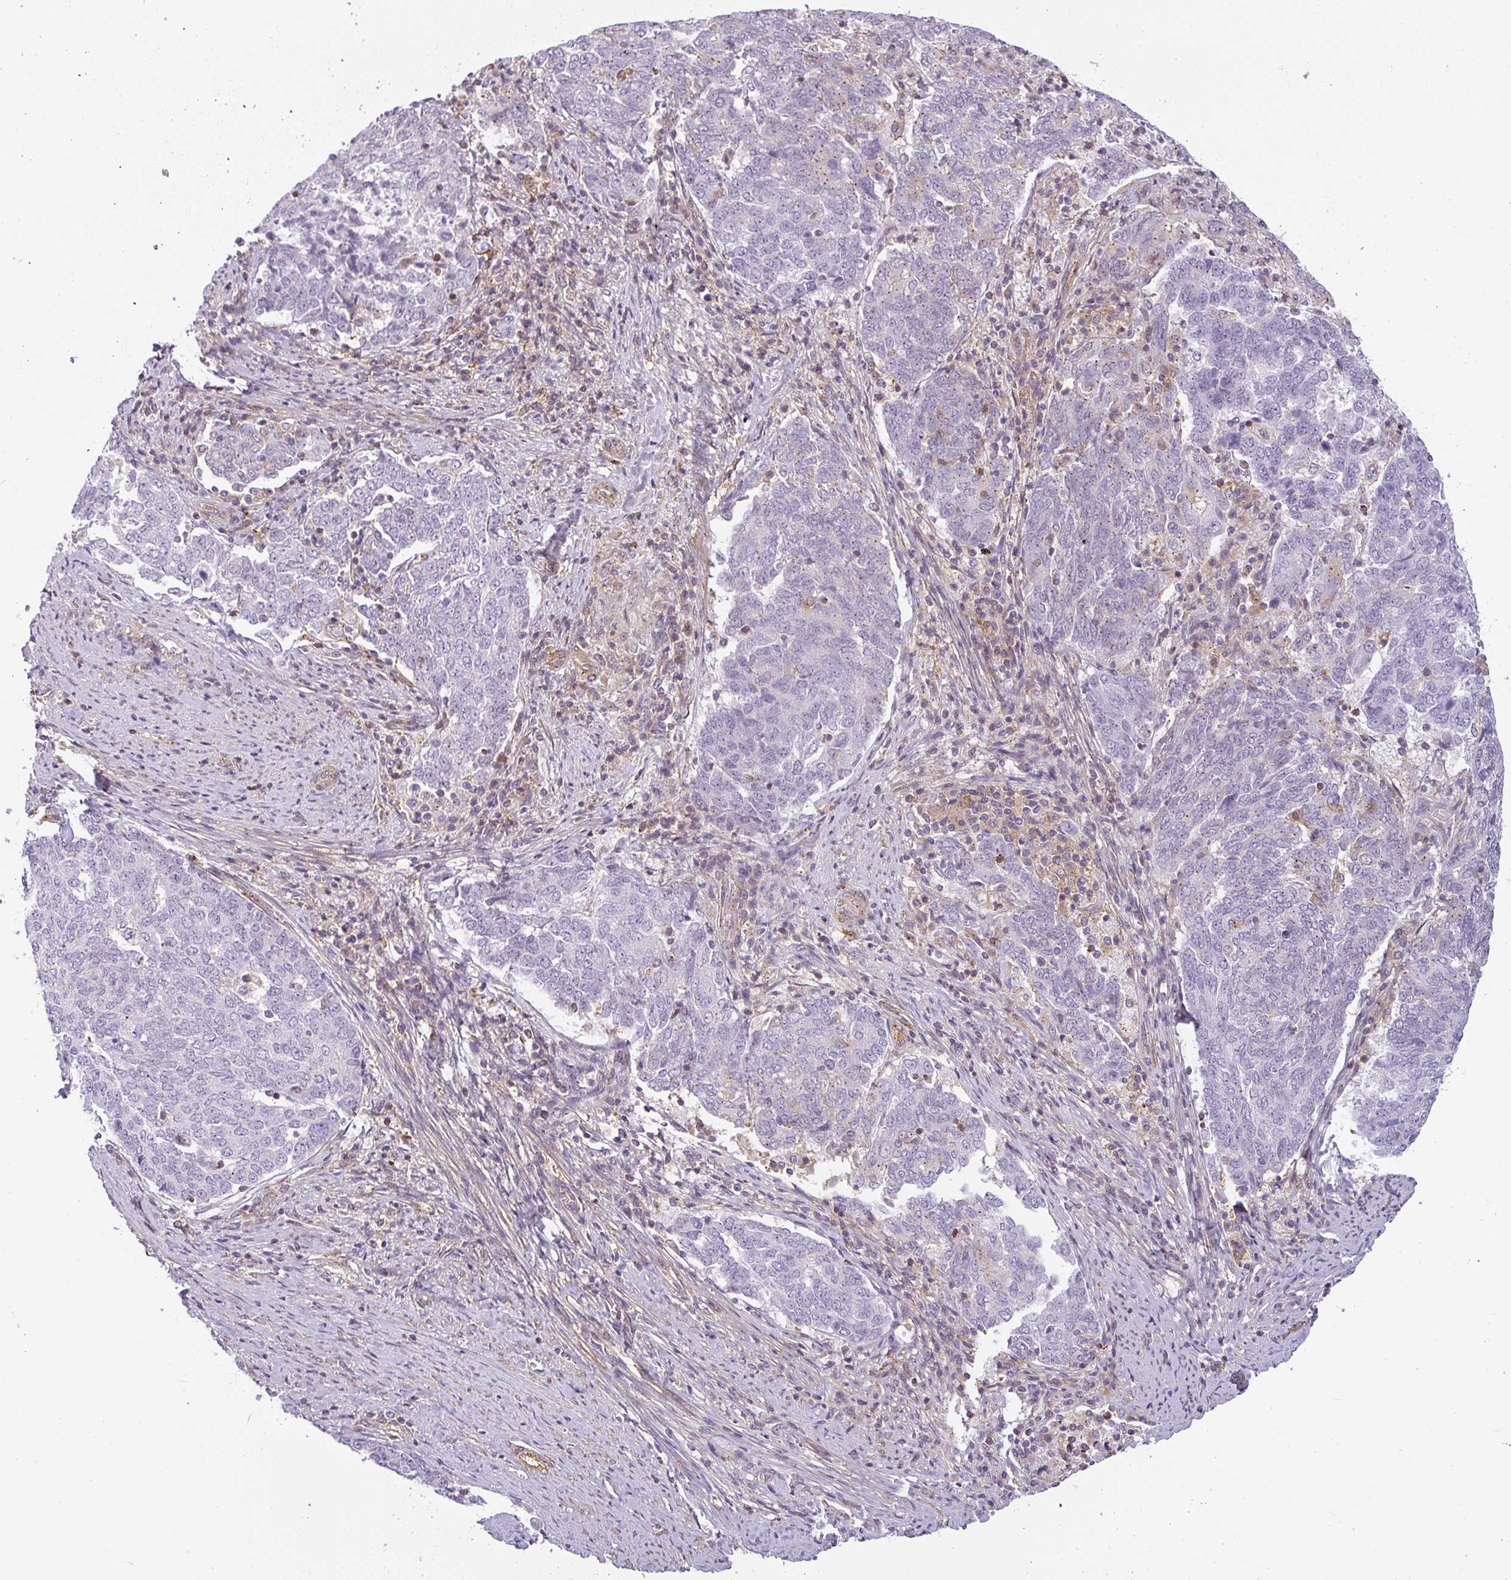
{"staining": {"intensity": "negative", "quantity": "none", "location": "none"}, "tissue": "endometrial cancer", "cell_type": "Tumor cells", "image_type": "cancer", "snomed": [{"axis": "morphology", "description": "Adenocarcinoma, NOS"}, {"axis": "topography", "description": "Endometrium"}], "caption": "IHC of human endometrial cancer displays no positivity in tumor cells.", "gene": "SULF1", "patient": {"sex": "female", "age": 80}}